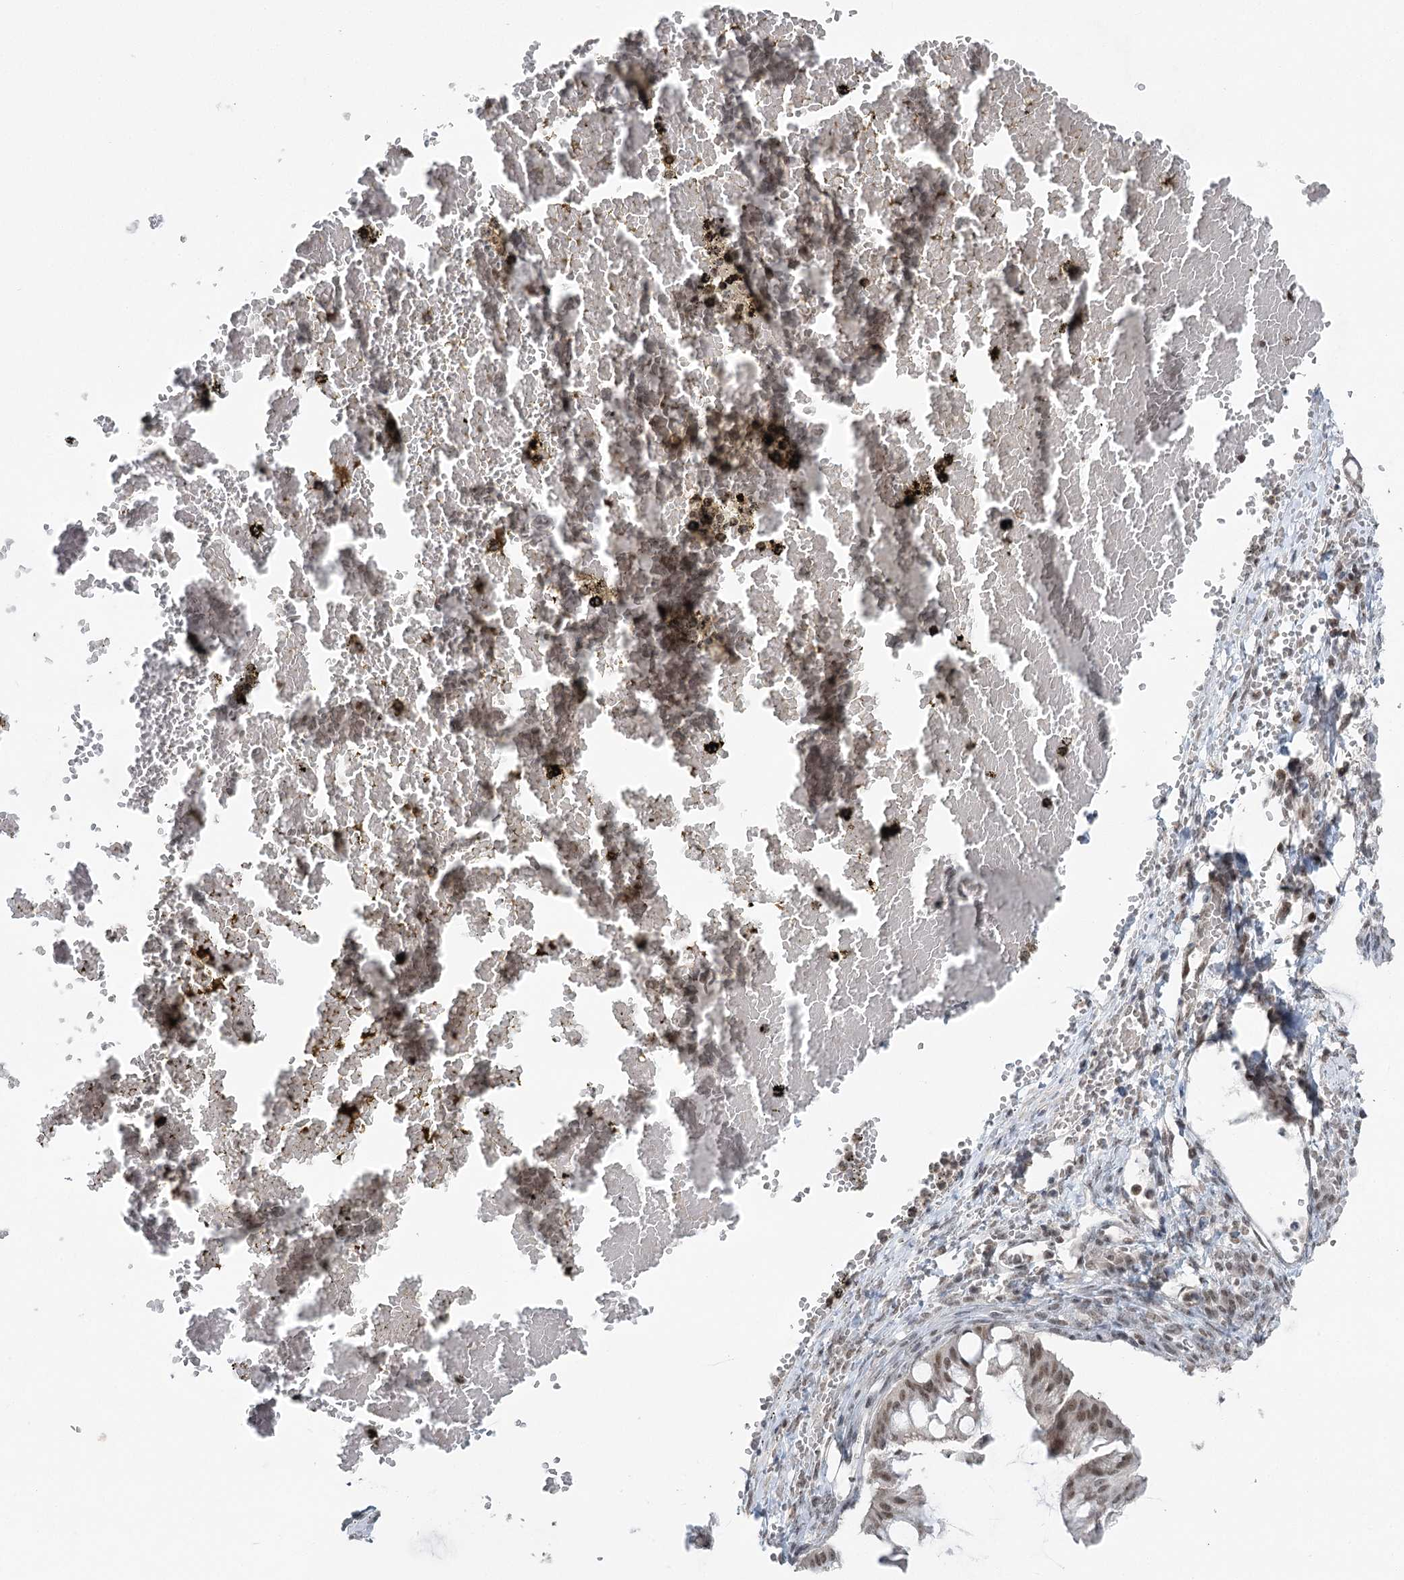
{"staining": {"intensity": "moderate", "quantity": ">75%", "location": "nuclear"}, "tissue": "ovarian cancer", "cell_type": "Tumor cells", "image_type": "cancer", "snomed": [{"axis": "morphology", "description": "Cystadenocarcinoma, mucinous, NOS"}, {"axis": "topography", "description": "Ovary"}], "caption": "A medium amount of moderate nuclear staining is present in about >75% of tumor cells in mucinous cystadenocarcinoma (ovarian) tissue.", "gene": "PDS5A", "patient": {"sex": "female", "age": 73}}